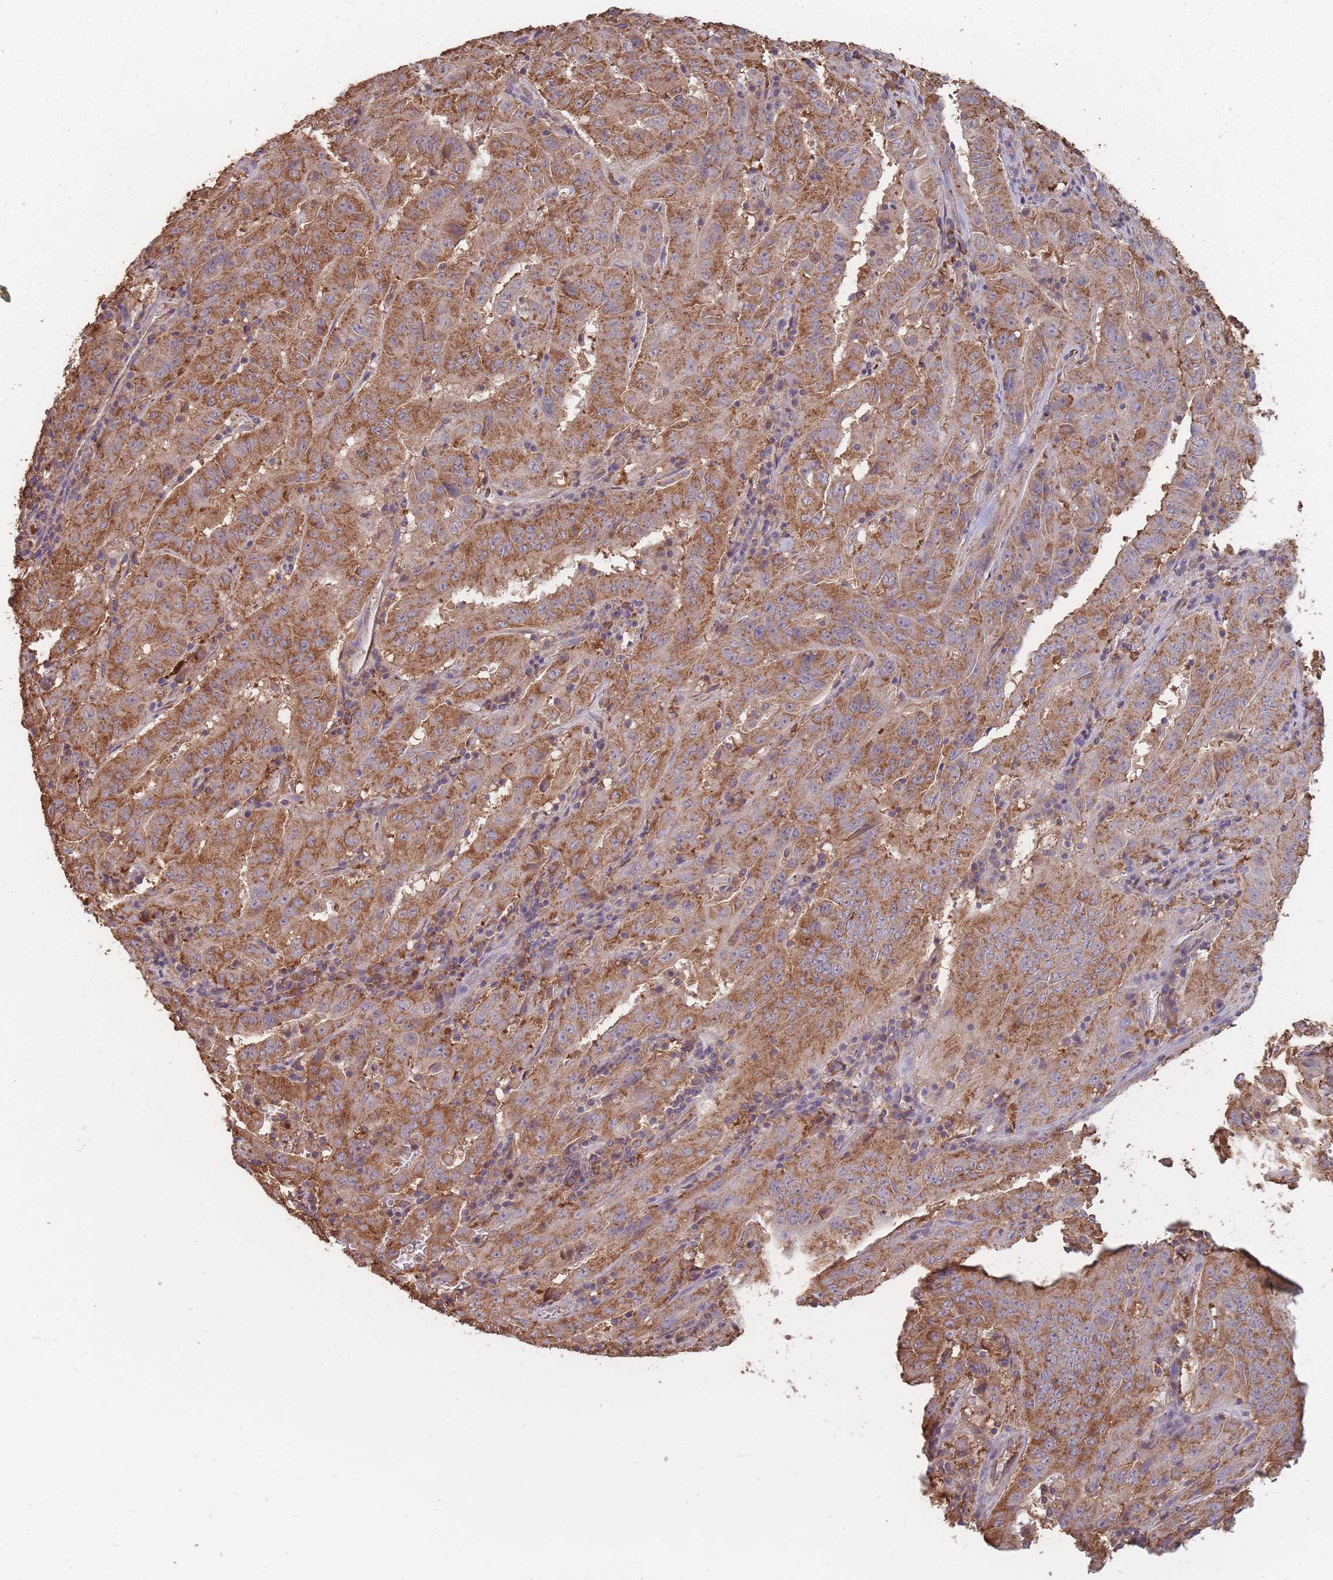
{"staining": {"intensity": "strong", "quantity": ">75%", "location": "cytoplasmic/membranous"}, "tissue": "pancreatic cancer", "cell_type": "Tumor cells", "image_type": "cancer", "snomed": [{"axis": "morphology", "description": "Adenocarcinoma, NOS"}, {"axis": "topography", "description": "Pancreas"}], "caption": "Pancreatic adenocarcinoma stained for a protein (brown) exhibits strong cytoplasmic/membranous positive expression in about >75% of tumor cells.", "gene": "SANBR", "patient": {"sex": "male", "age": 63}}